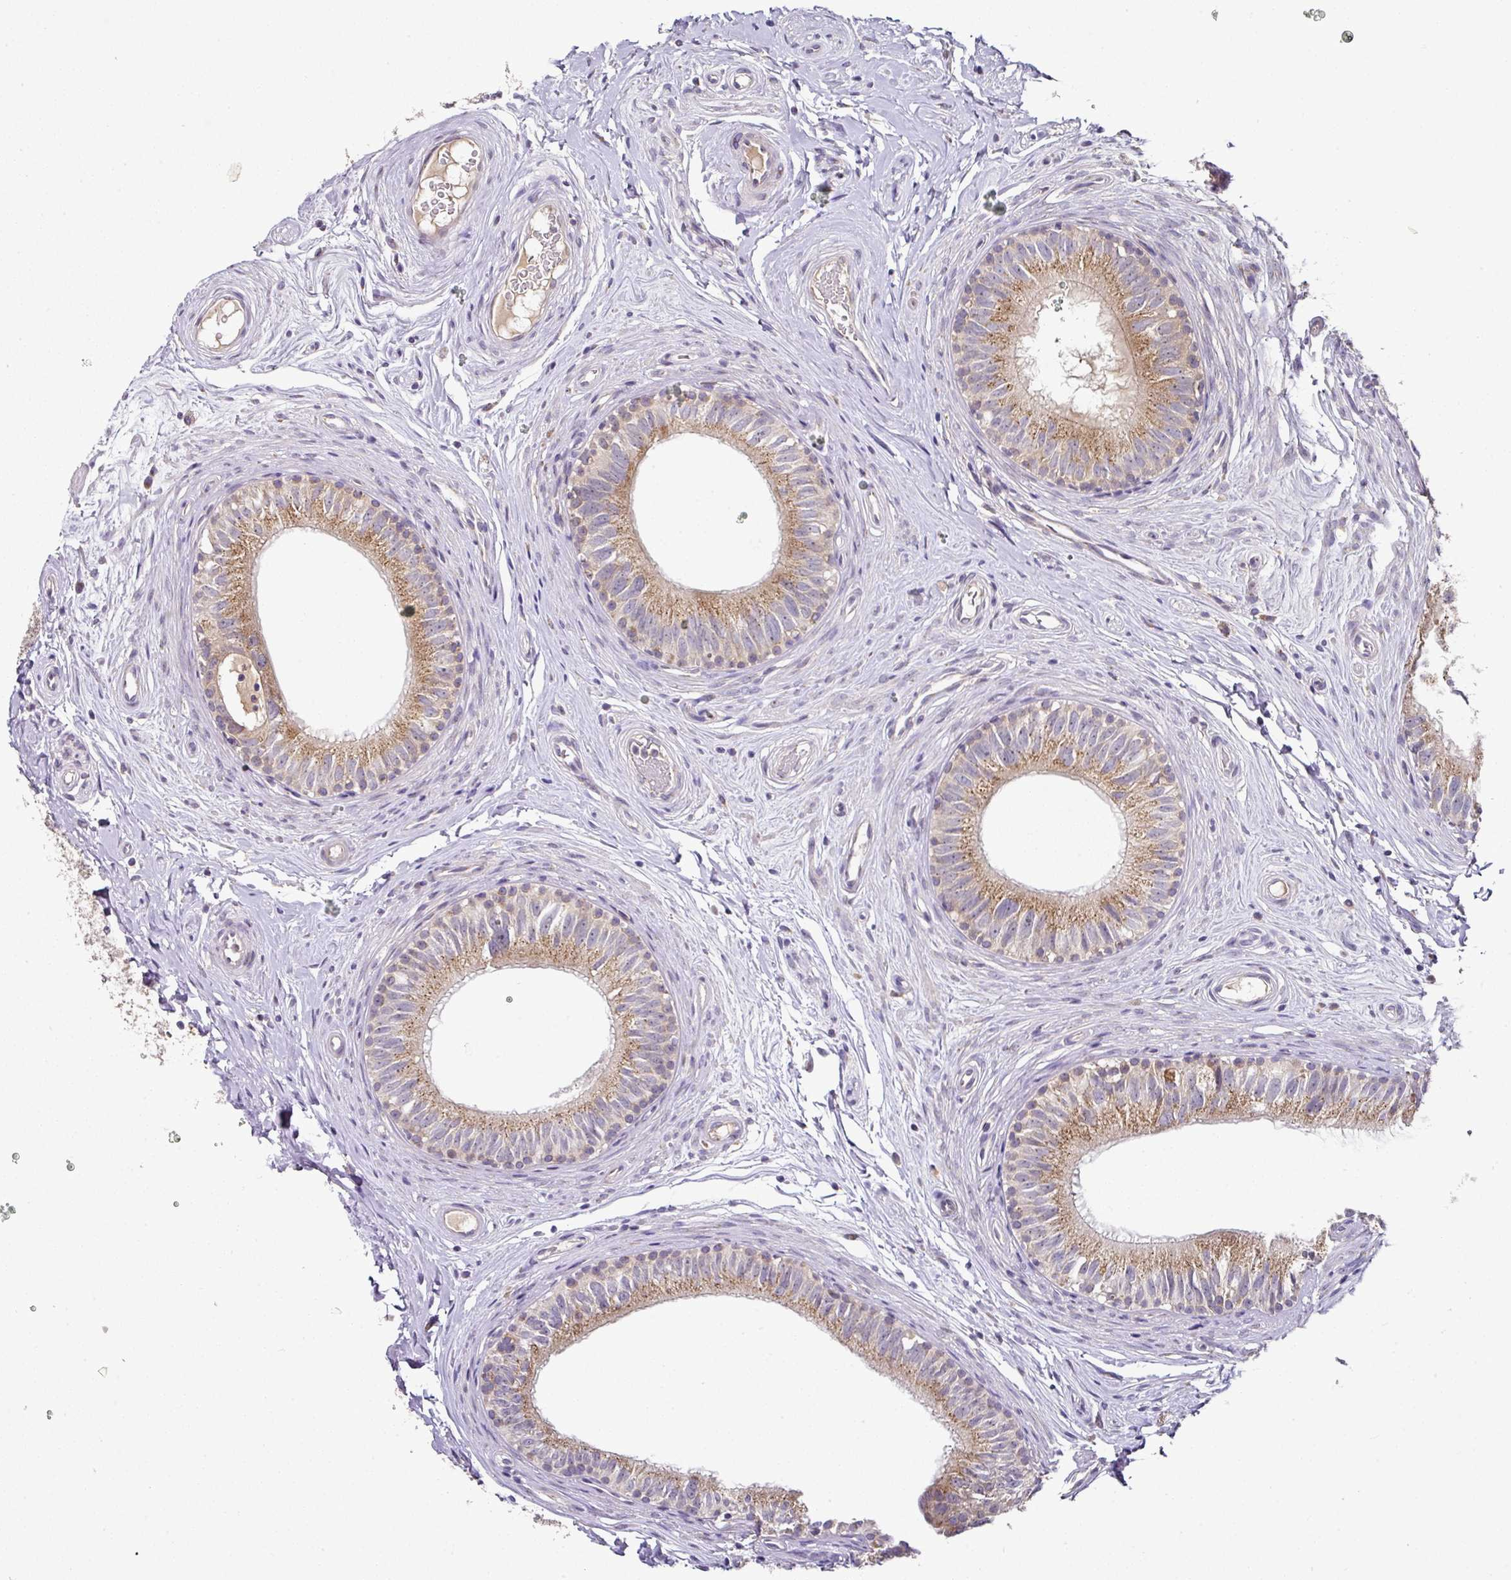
{"staining": {"intensity": "moderate", "quantity": ">75%", "location": "cytoplasmic/membranous"}, "tissue": "epididymis", "cell_type": "Glandular cells", "image_type": "normal", "snomed": [{"axis": "morphology", "description": "Normal tissue, NOS"}, {"axis": "morphology", "description": "Seminoma, NOS"}, {"axis": "topography", "description": "Testis"}, {"axis": "topography", "description": "Epididymis"}], "caption": "High-magnification brightfield microscopy of normal epididymis stained with DAB (brown) and counterstained with hematoxylin (blue). glandular cells exhibit moderate cytoplasmic/membranous staining is identified in about>75% of cells.", "gene": "SKIC2", "patient": {"sex": "male", "age": 45}}